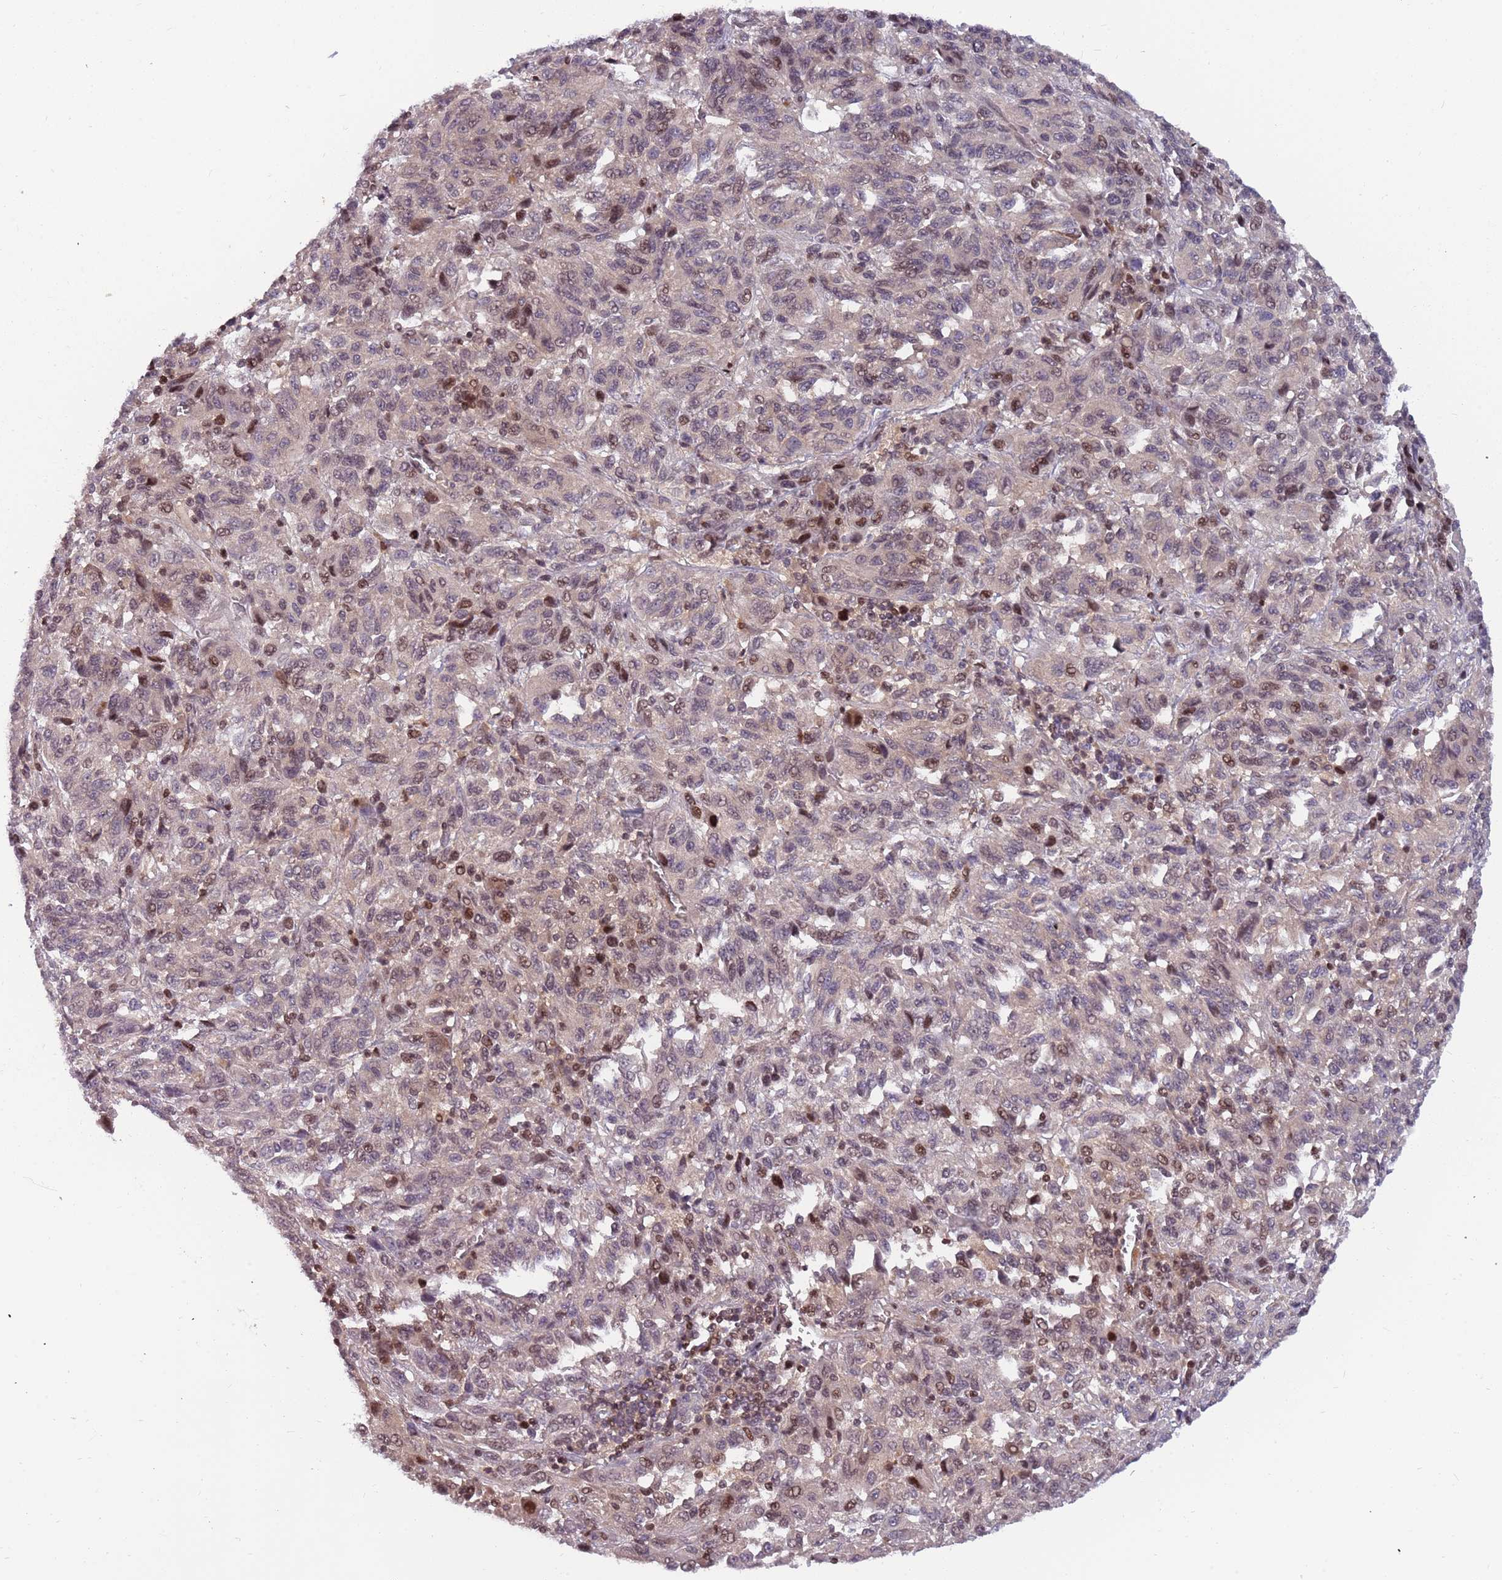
{"staining": {"intensity": "moderate", "quantity": "<25%", "location": "nuclear"}, "tissue": "melanoma", "cell_type": "Tumor cells", "image_type": "cancer", "snomed": [{"axis": "morphology", "description": "Malignant melanoma, Metastatic site"}, {"axis": "topography", "description": "Lung"}], "caption": "Immunohistochemical staining of human malignant melanoma (metastatic site) reveals moderate nuclear protein expression in about <25% of tumor cells.", "gene": "ARHGEF5", "patient": {"sex": "male", "age": 64}}